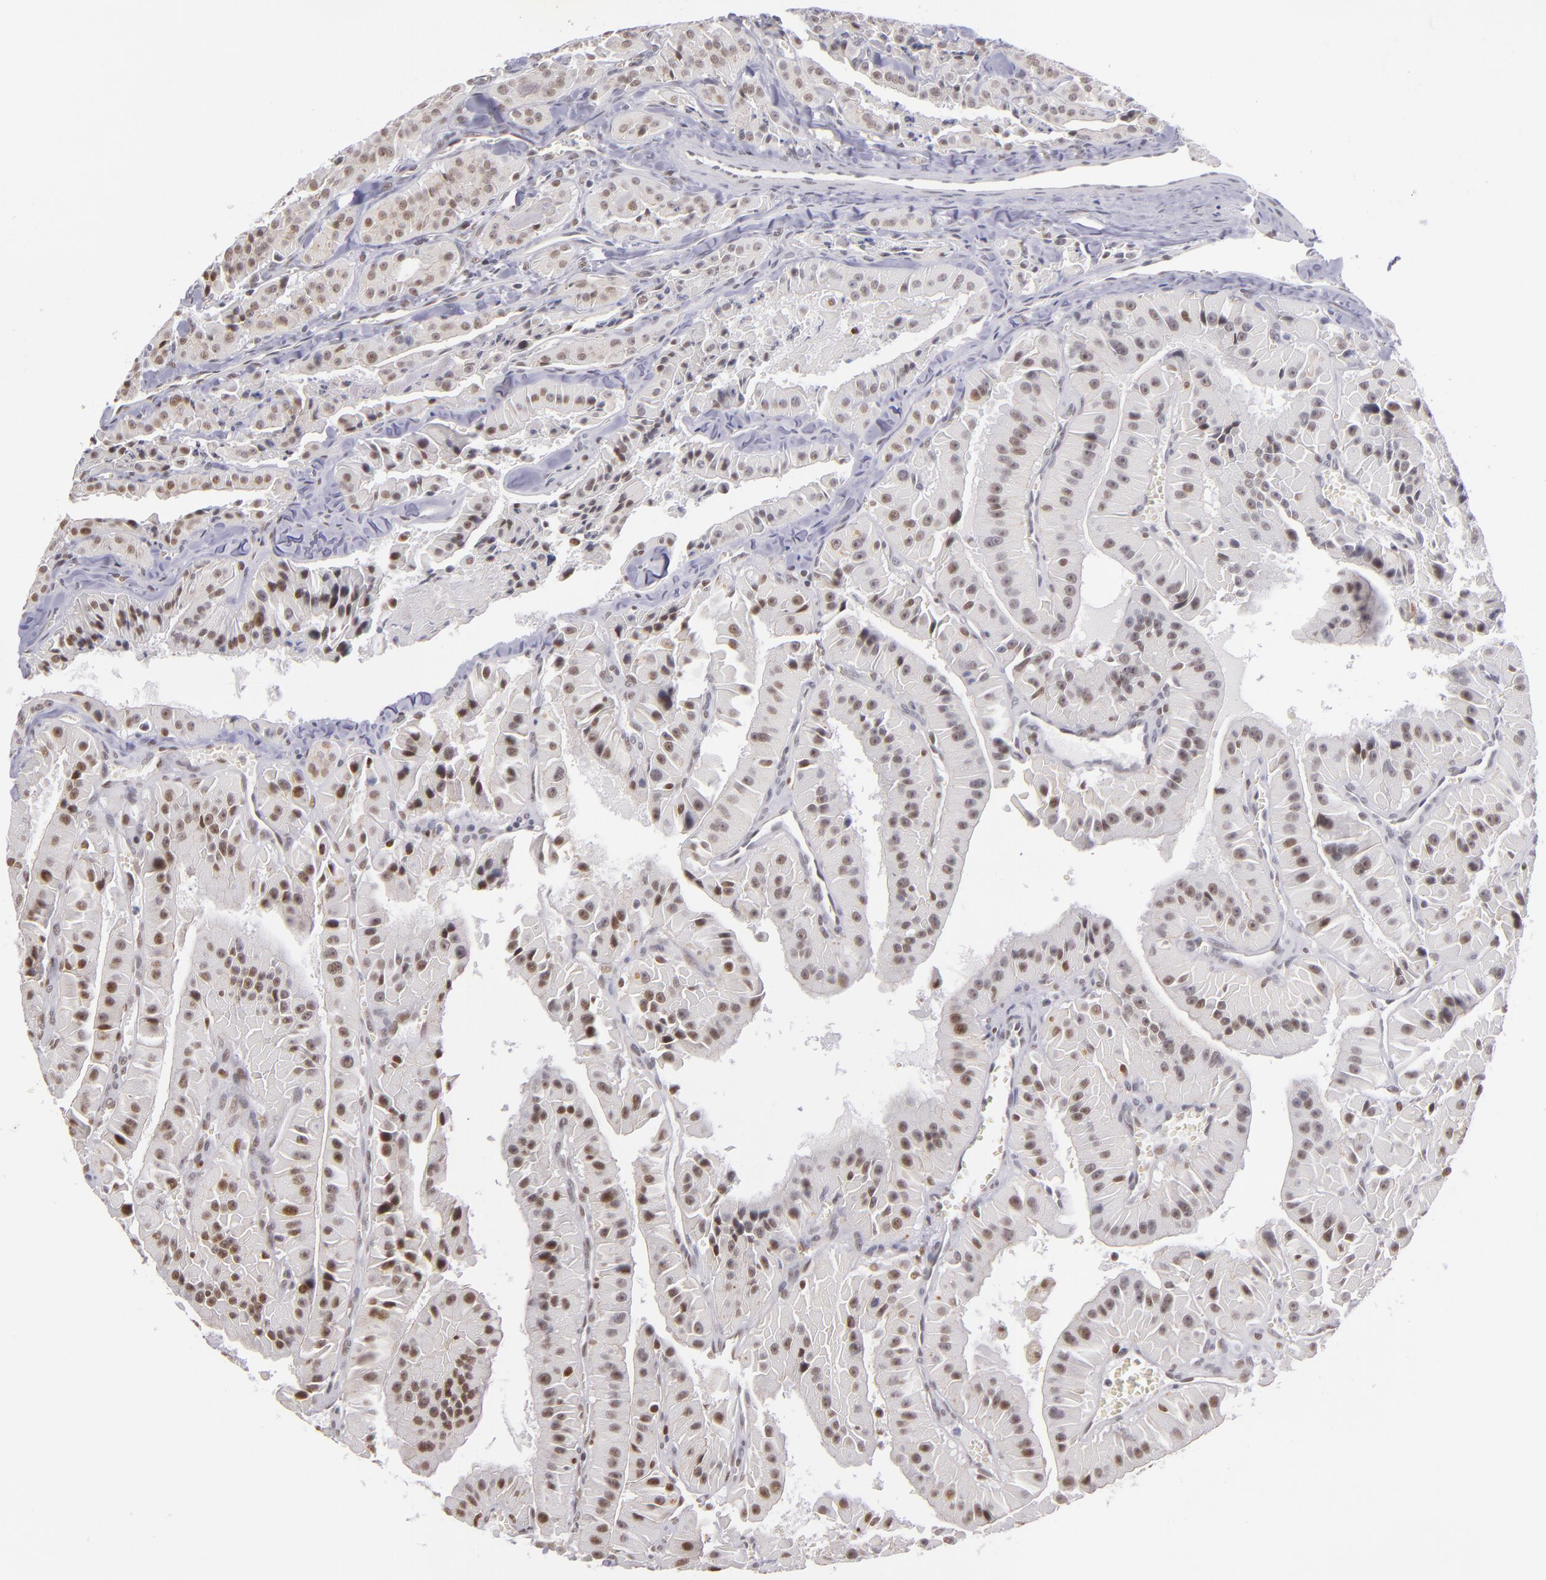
{"staining": {"intensity": "weak", "quantity": "25%-75%", "location": "nuclear"}, "tissue": "thyroid cancer", "cell_type": "Tumor cells", "image_type": "cancer", "snomed": [{"axis": "morphology", "description": "Carcinoma, NOS"}, {"axis": "topography", "description": "Thyroid gland"}], "caption": "Thyroid carcinoma was stained to show a protein in brown. There is low levels of weak nuclear staining in about 25%-75% of tumor cells.", "gene": "NCOR2", "patient": {"sex": "male", "age": 76}}